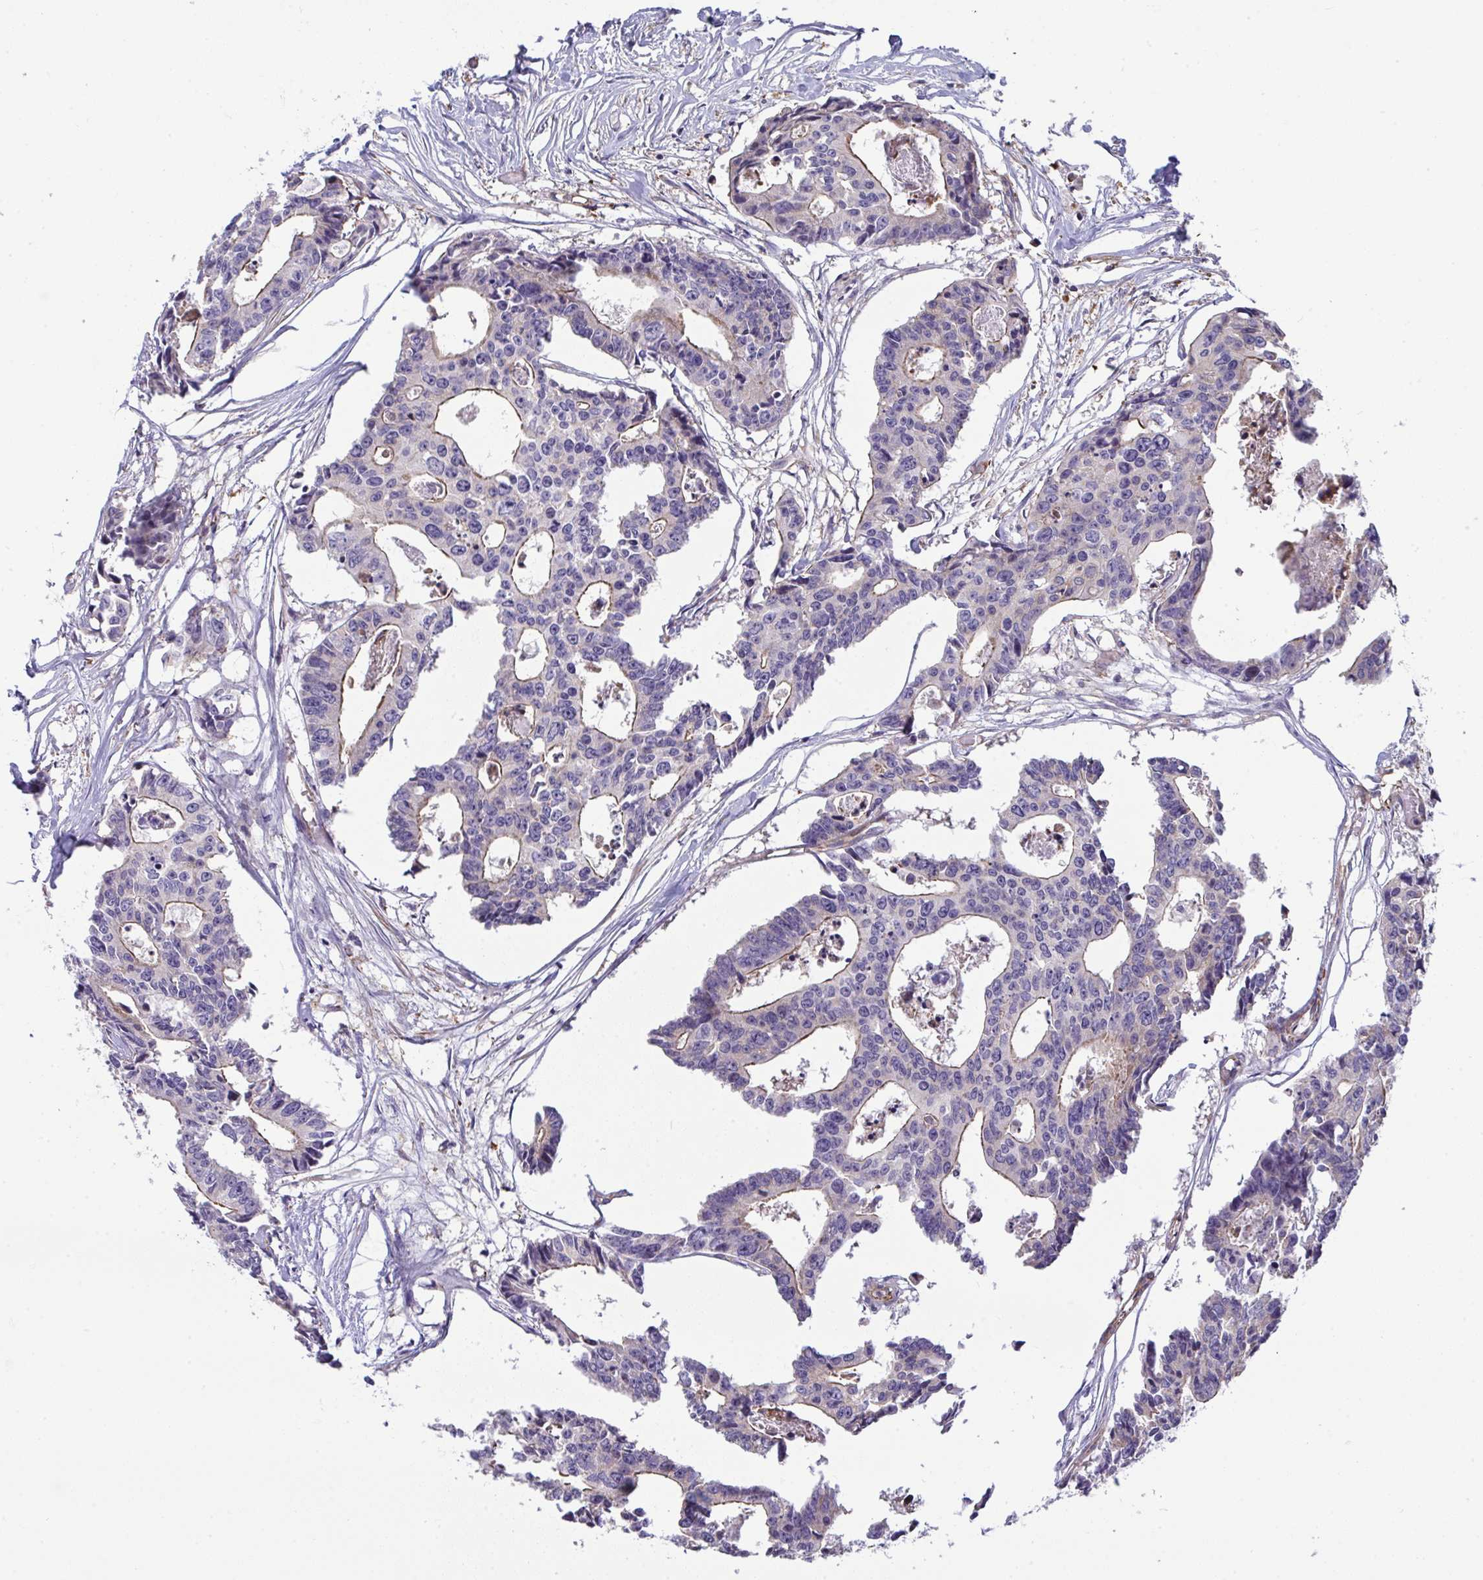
{"staining": {"intensity": "weak", "quantity": "25%-75%", "location": "cytoplasmic/membranous"}, "tissue": "colorectal cancer", "cell_type": "Tumor cells", "image_type": "cancer", "snomed": [{"axis": "morphology", "description": "Adenocarcinoma, NOS"}, {"axis": "topography", "description": "Rectum"}], "caption": "Brown immunohistochemical staining in colorectal cancer (adenocarcinoma) shows weak cytoplasmic/membranous expression in approximately 25%-75% of tumor cells.", "gene": "MYL12A", "patient": {"sex": "male", "age": 57}}